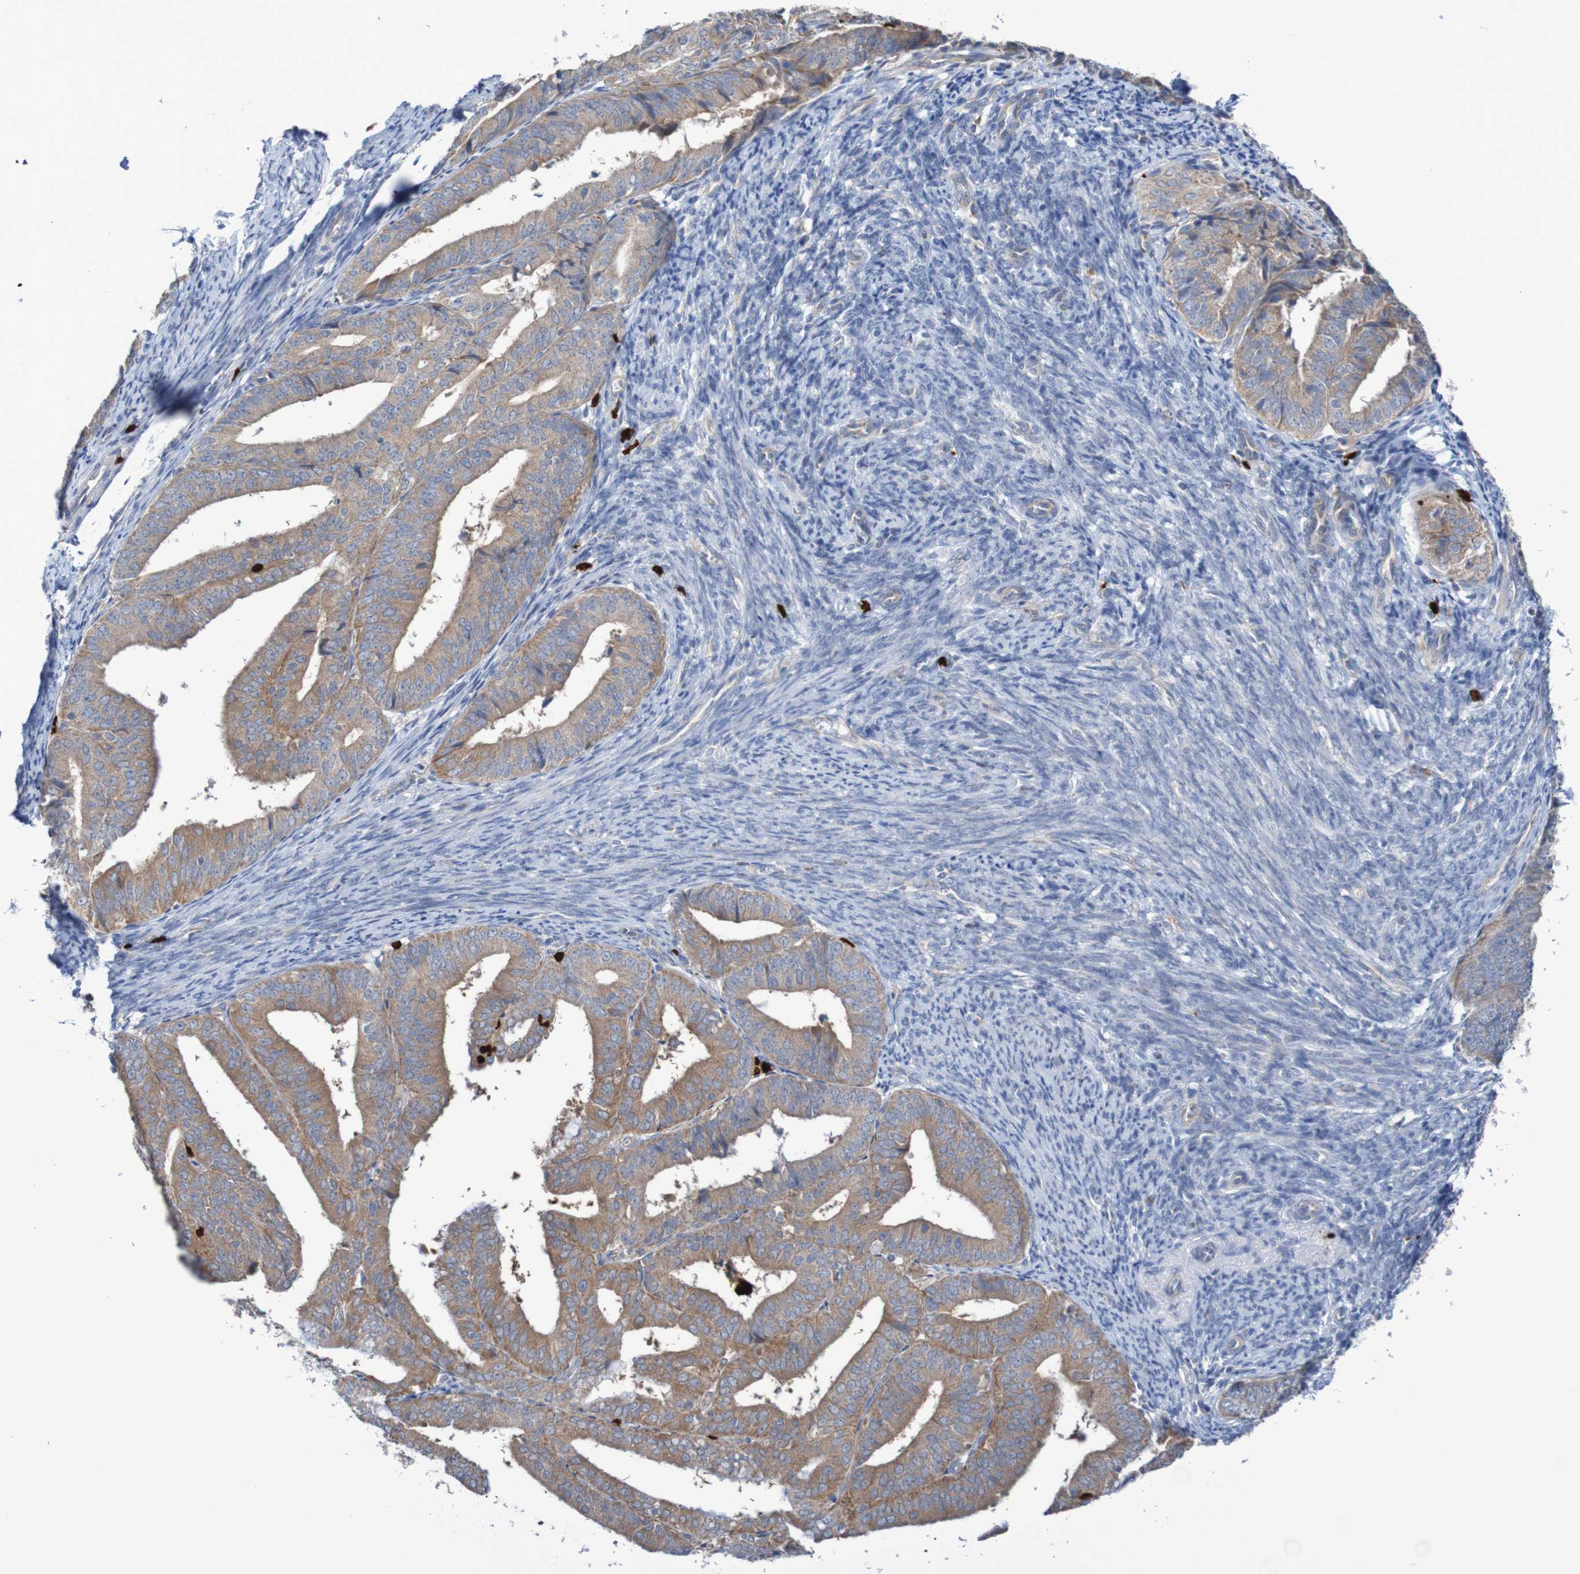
{"staining": {"intensity": "weak", "quantity": ">75%", "location": "cytoplasmic/membranous"}, "tissue": "endometrial cancer", "cell_type": "Tumor cells", "image_type": "cancer", "snomed": [{"axis": "morphology", "description": "Adenocarcinoma, NOS"}, {"axis": "topography", "description": "Endometrium"}], "caption": "Protein expression by immunohistochemistry shows weak cytoplasmic/membranous staining in approximately >75% of tumor cells in endometrial cancer (adenocarcinoma).", "gene": "PARP4", "patient": {"sex": "female", "age": 63}}